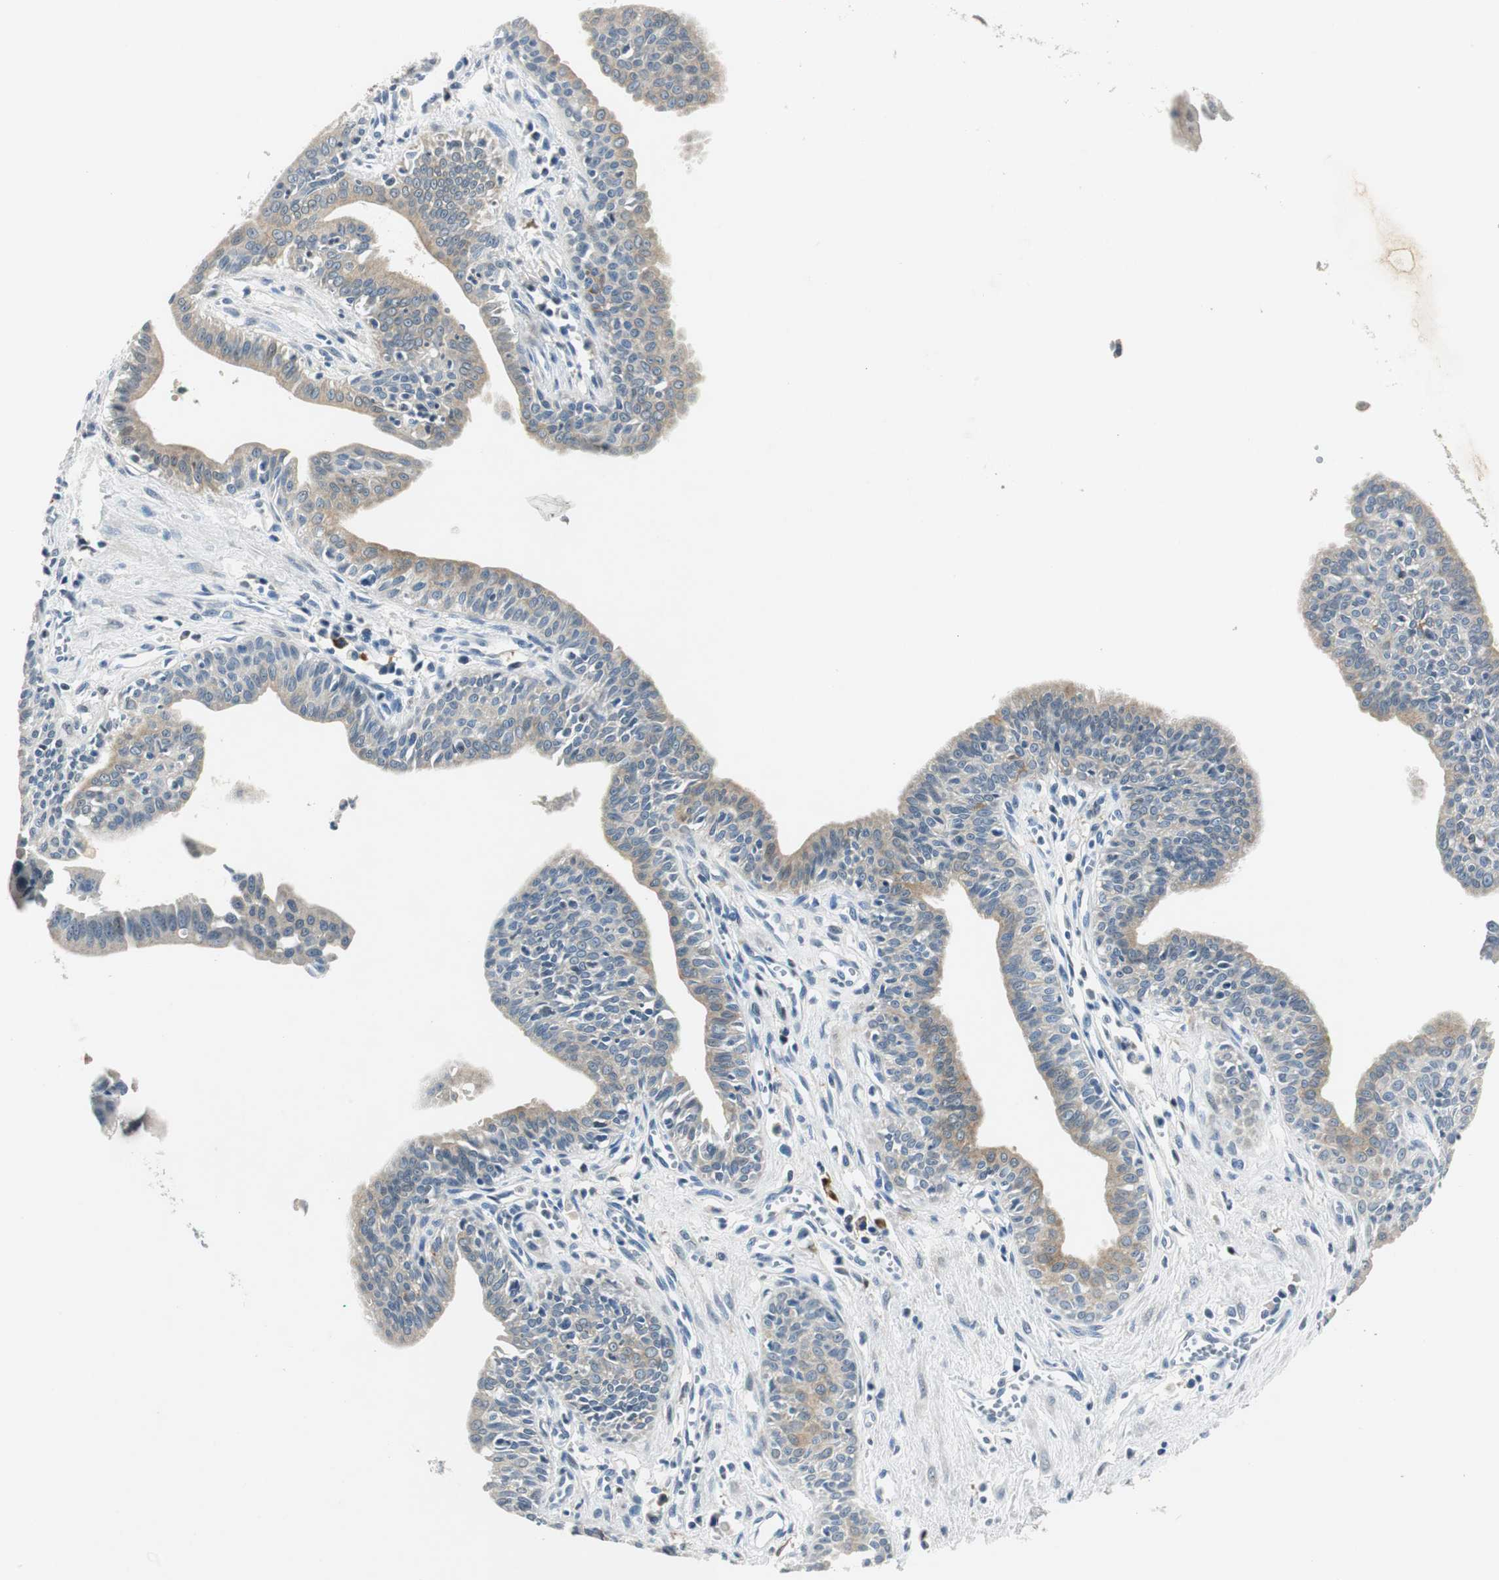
{"staining": {"intensity": "weak", "quantity": "25%-75%", "location": "cytoplasmic/membranous"}, "tissue": "pancreatic cancer", "cell_type": "Tumor cells", "image_type": "cancer", "snomed": [{"axis": "morphology", "description": "Normal tissue, NOS"}, {"axis": "topography", "description": "Lymph node"}], "caption": "An image of human pancreatic cancer stained for a protein displays weak cytoplasmic/membranous brown staining in tumor cells. Ihc stains the protein of interest in brown and the nuclei are stained blue.", "gene": "ME1", "patient": {"sex": "male", "age": 50}}